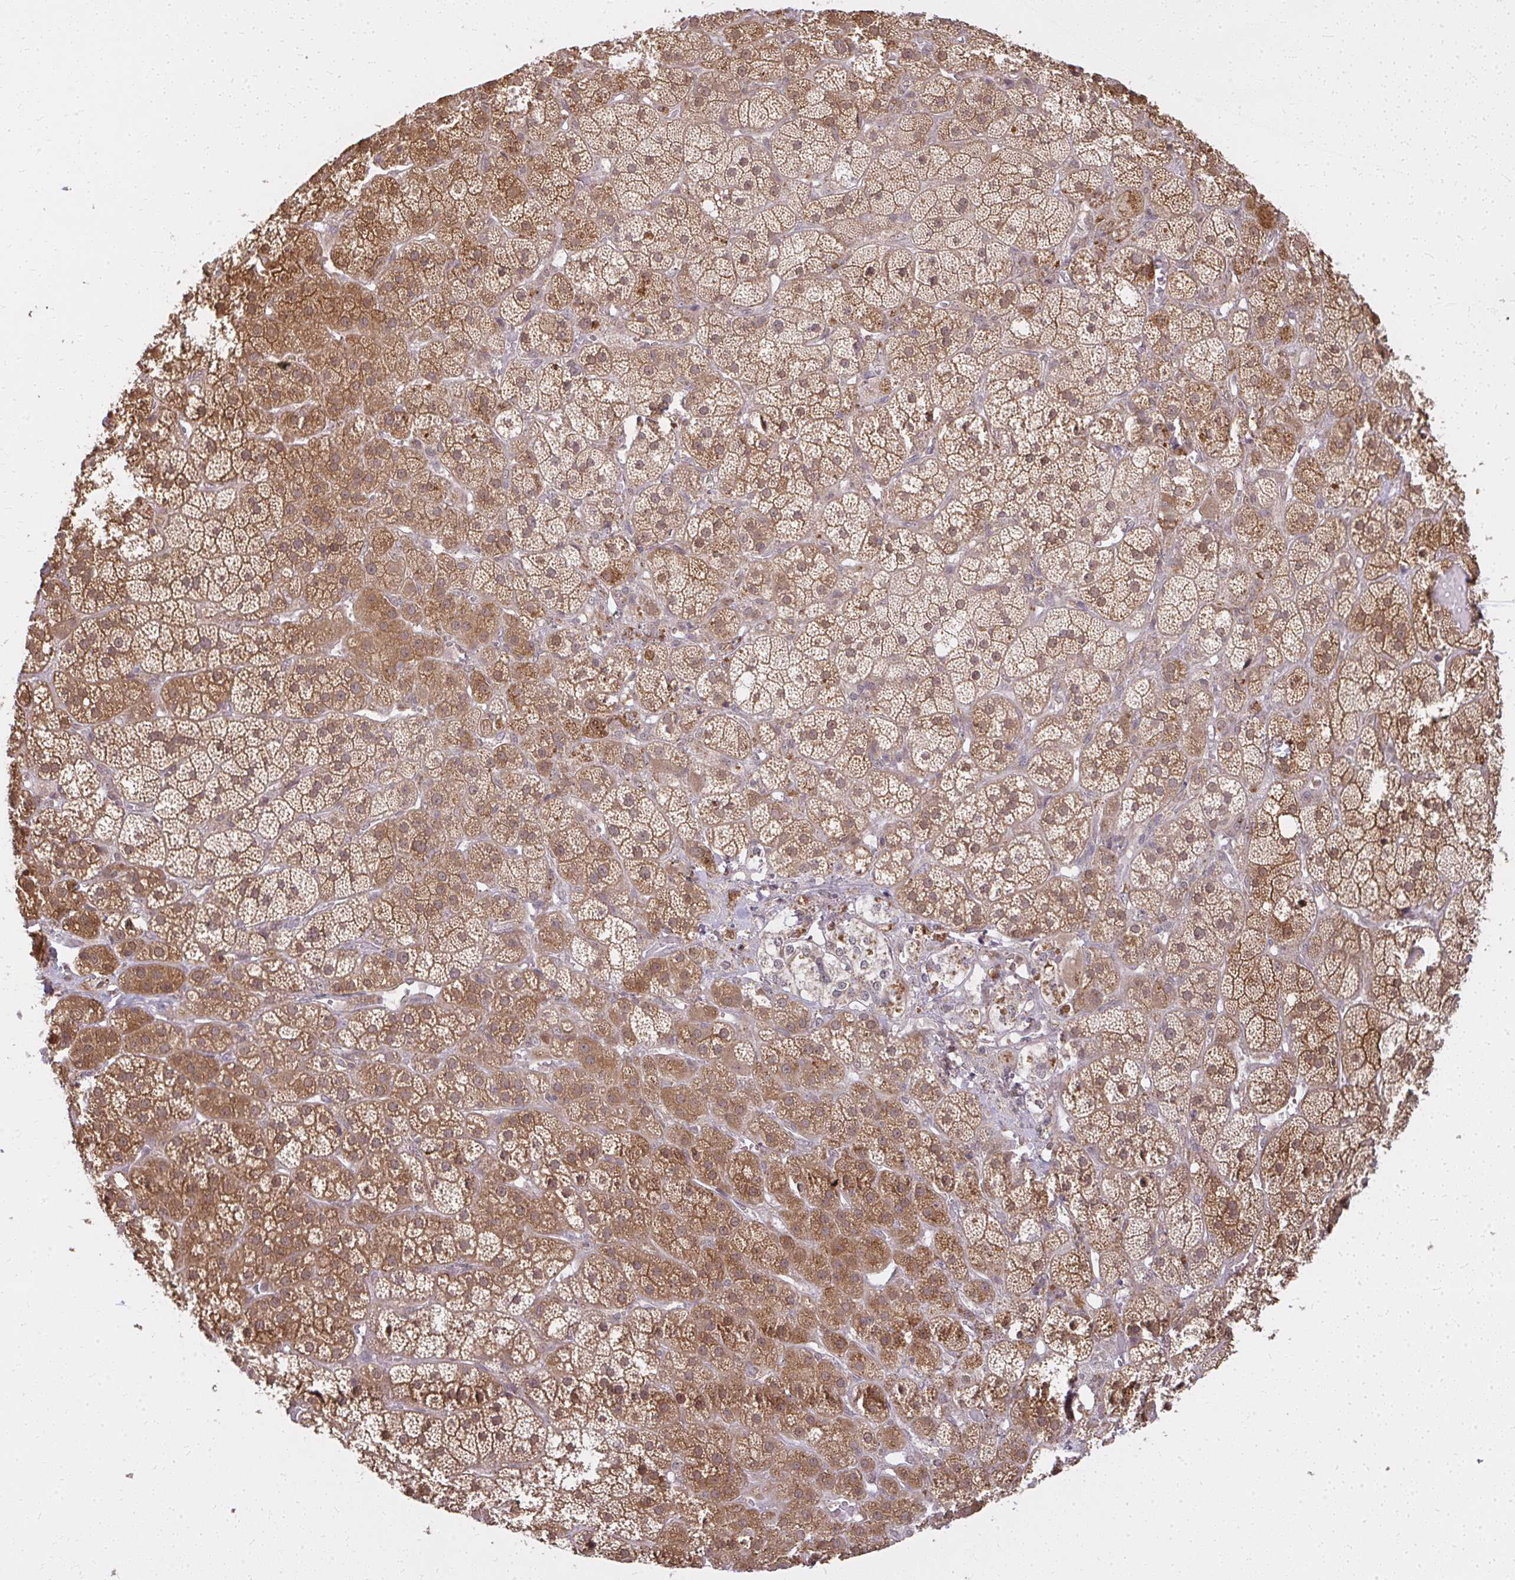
{"staining": {"intensity": "moderate", "quantity": ">75%", "location": "cytoplasmic/membranous"}, "tissue": "adrenal gland", "cell_type": "Glandular cells", "image_type": "normal", "snomed": [{"axis": "morphology", "description": "Normal tissue, NOS"}, {"axis": "topography", "description": "Adrenal gland"}], "caption": "Moderate cytoplasmic/membranous protein expression is identified in approximately >75% of glandular cells in adrenal gland. (Brightfield microscopy of DAB IHC at high magnification).", "gene": "LARS2", "patient": {"sex": "male", "age": 57}}